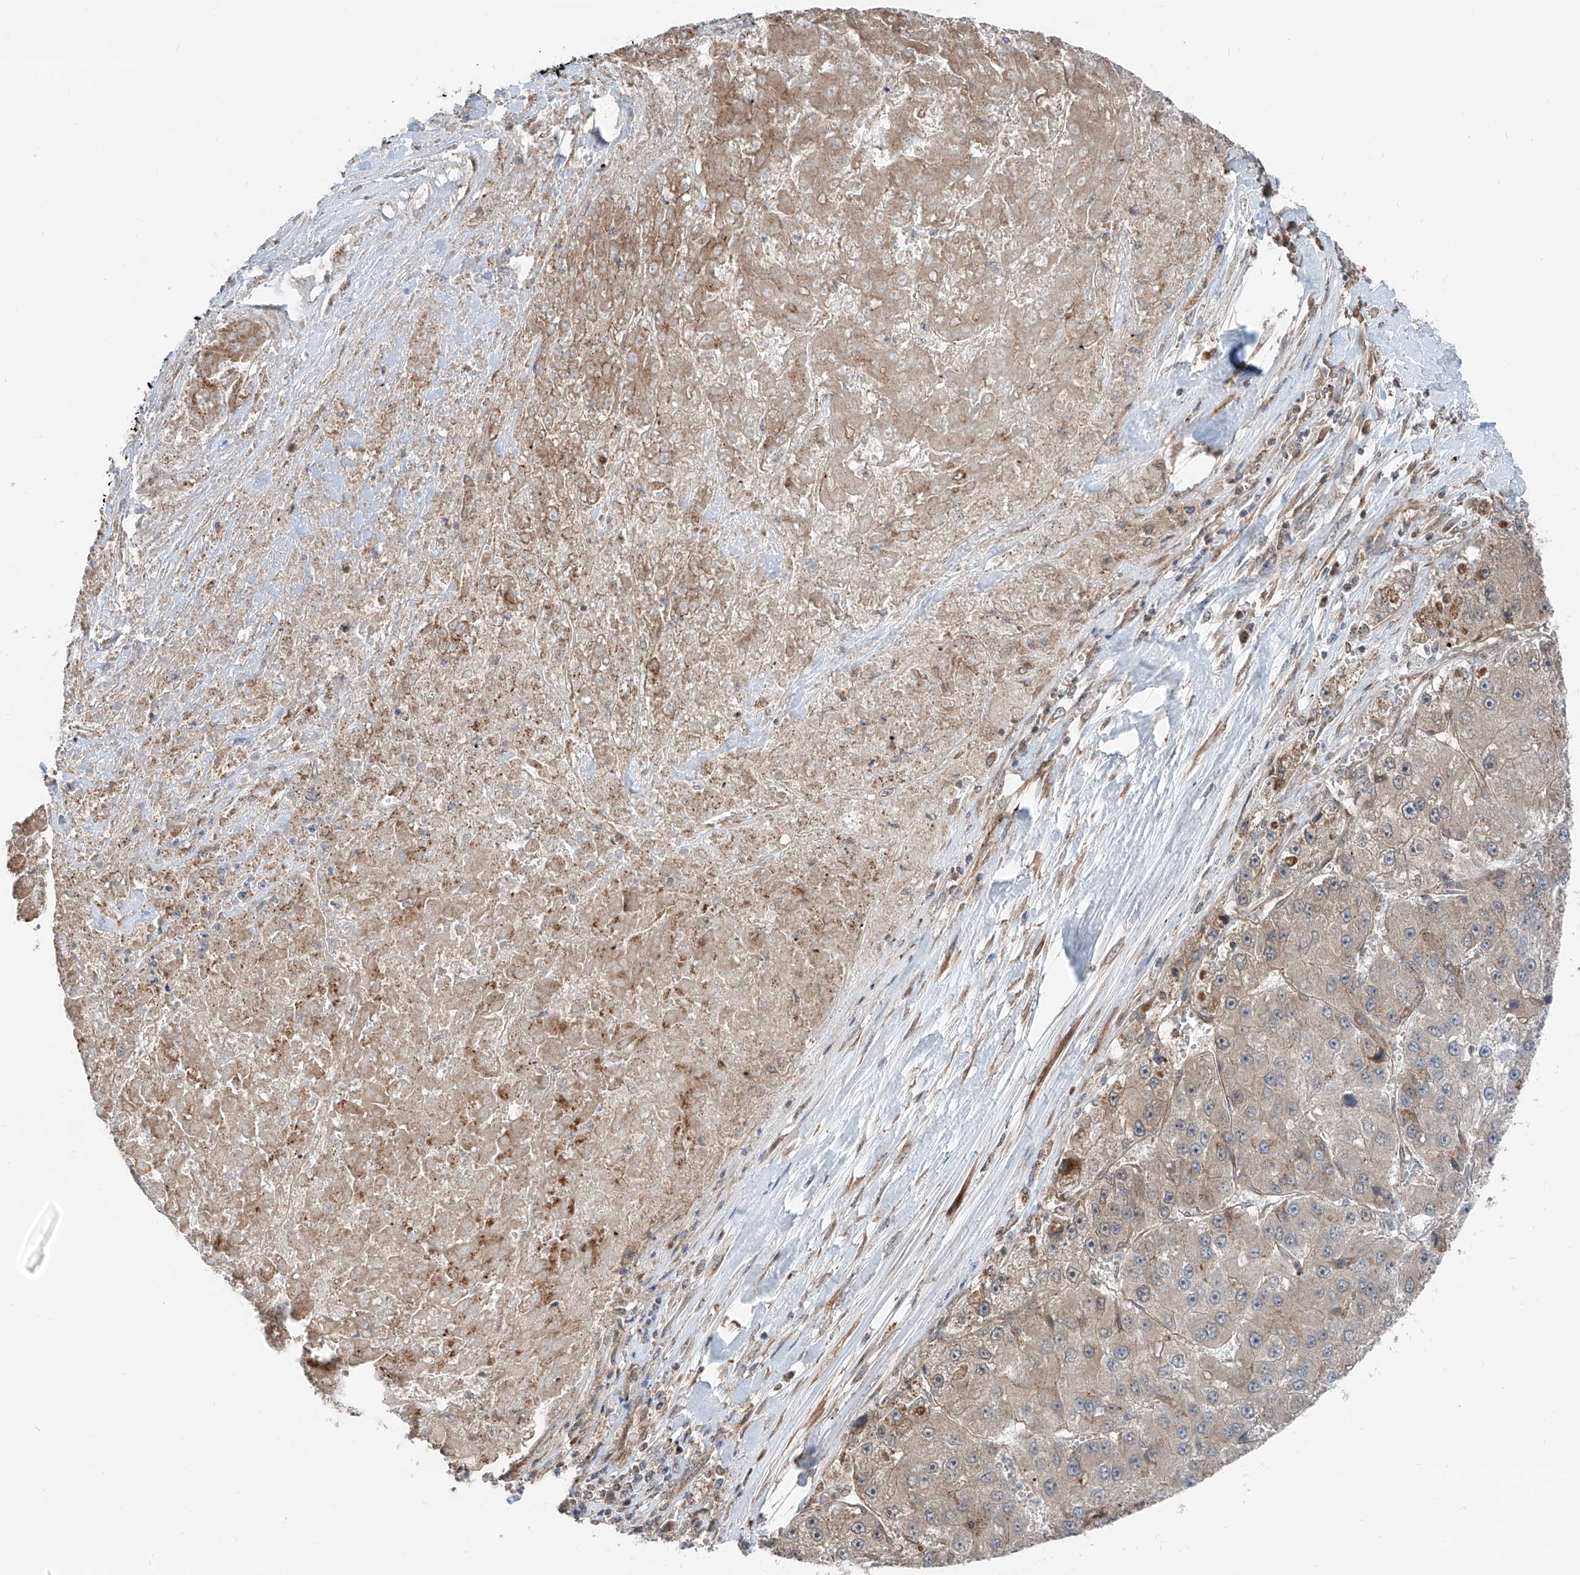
{"staining": {"intensity": "weak", "quantity": "<25%", "location": "cytoplasmic/membranous"}, "tissue": "liver cancer", "cell_type": "Tumor cells", "image_type": "cancer", "snomed": [{"axis": "morphology", "description": "Carcinoma, Hepatocellular, NOS"}, {"axis": "topography", "description": "Liver"}], "caption": "Liver cancer was stained to show a protein in brown. There is no significant positivity in tumor cells. The staining was performed using DAB to visualize the protein expression in brown, while the nuclei were stained in blue with hematoxylin (Magnification: 20x).", "gene": "CEP162", "patient": {"sex": "female", "age": 73}}